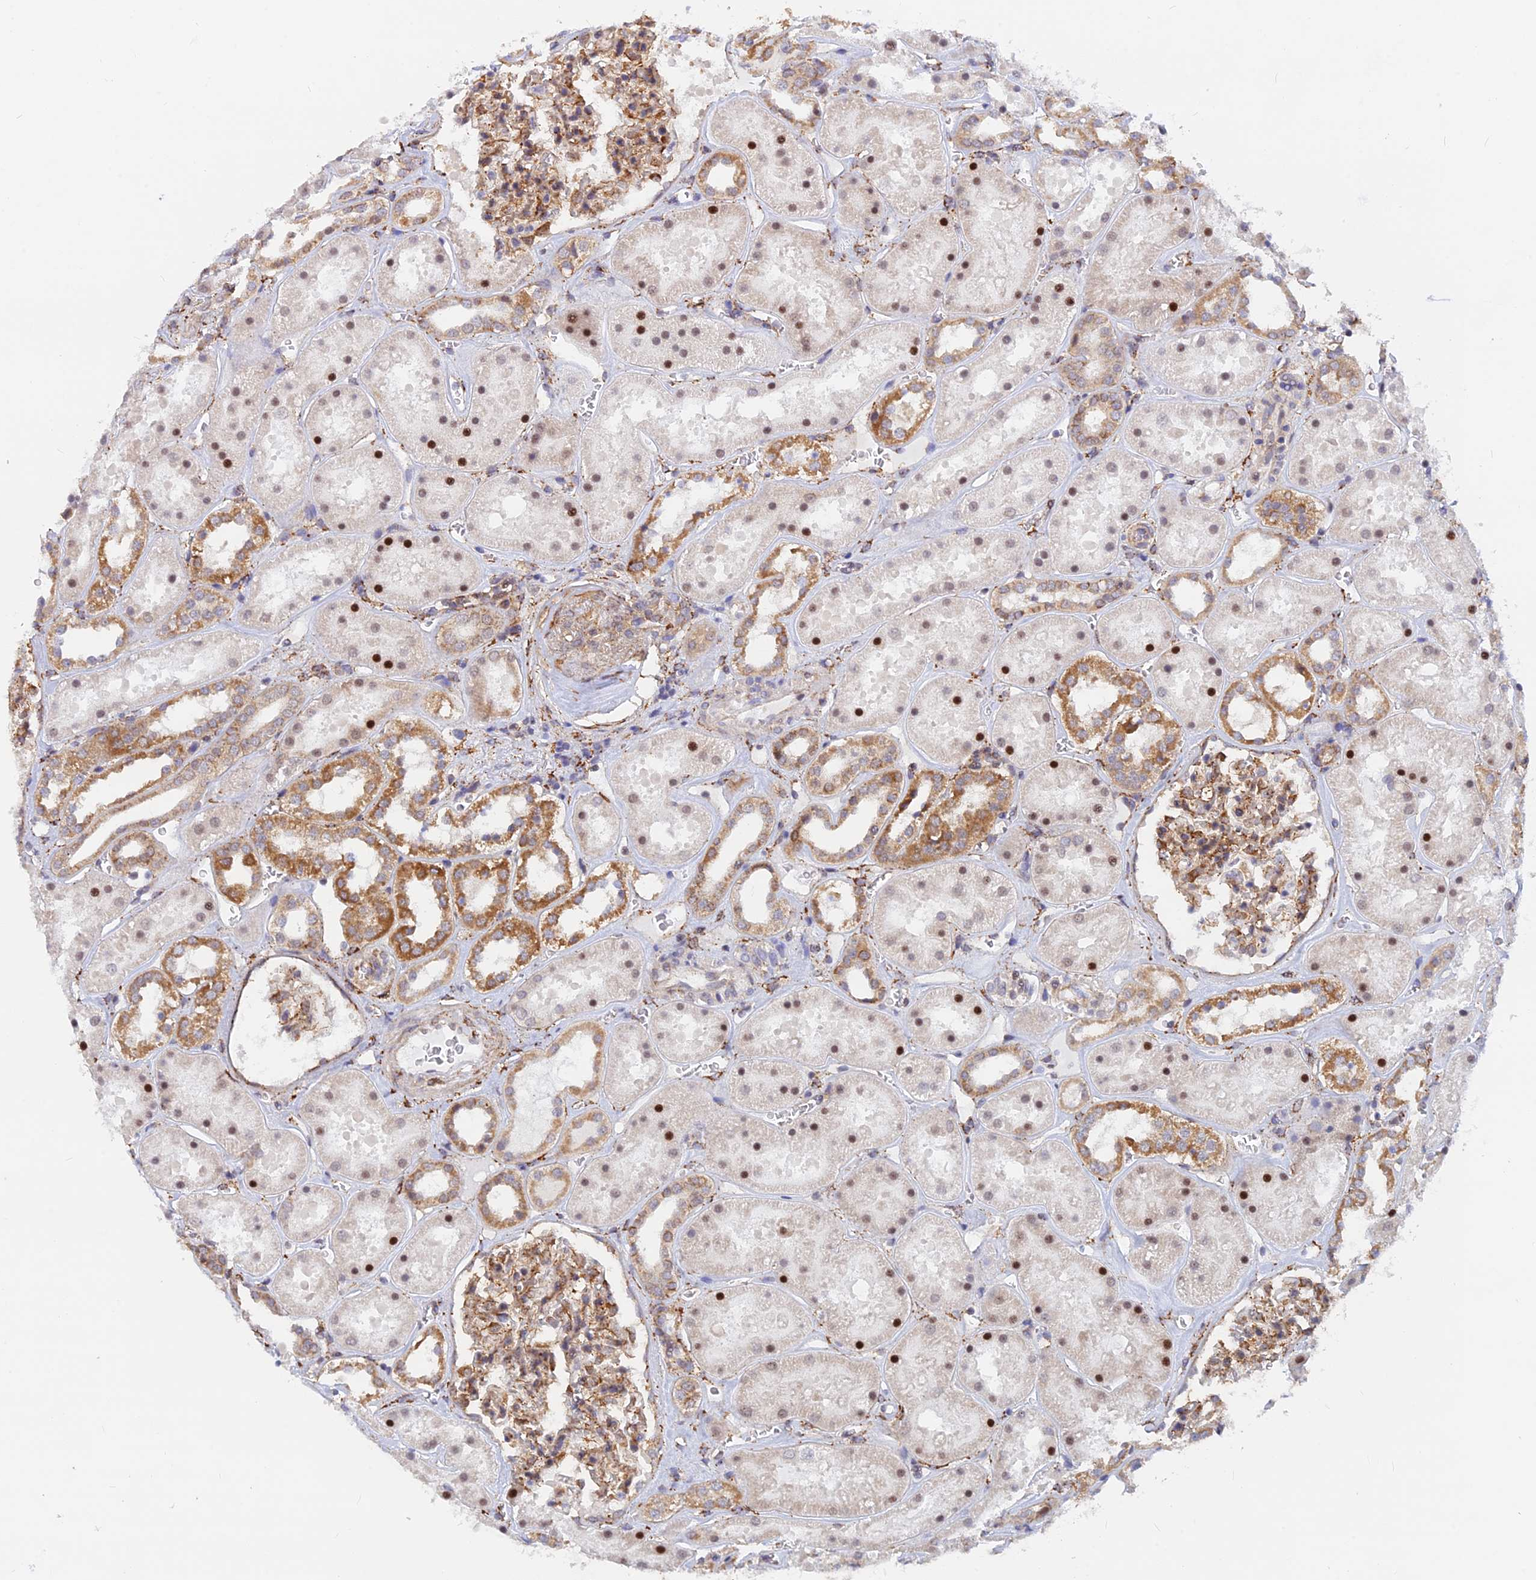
{"staining": {"intensity": "moderate", "quantity": ">75%", "location": "cytoplasmic/membranous"}, "tissue": "kidney", "cell_type": "Cells in glomeruli", "image_type": "normal", "snomed": [{"axis": "morphology", "description": "Normal tissue, NOS"}, {"axis": "topography", "description": "Kidney"}], "caption": "Moderate cytoplasmic/membranous expression for a protein is present in approximately >75% of cells in glomeruli of unremarkable kidney using immunohistochemistry (IHC).", "gene": "VSTM2L", "patient": {"sex": "female", "age": 41}}